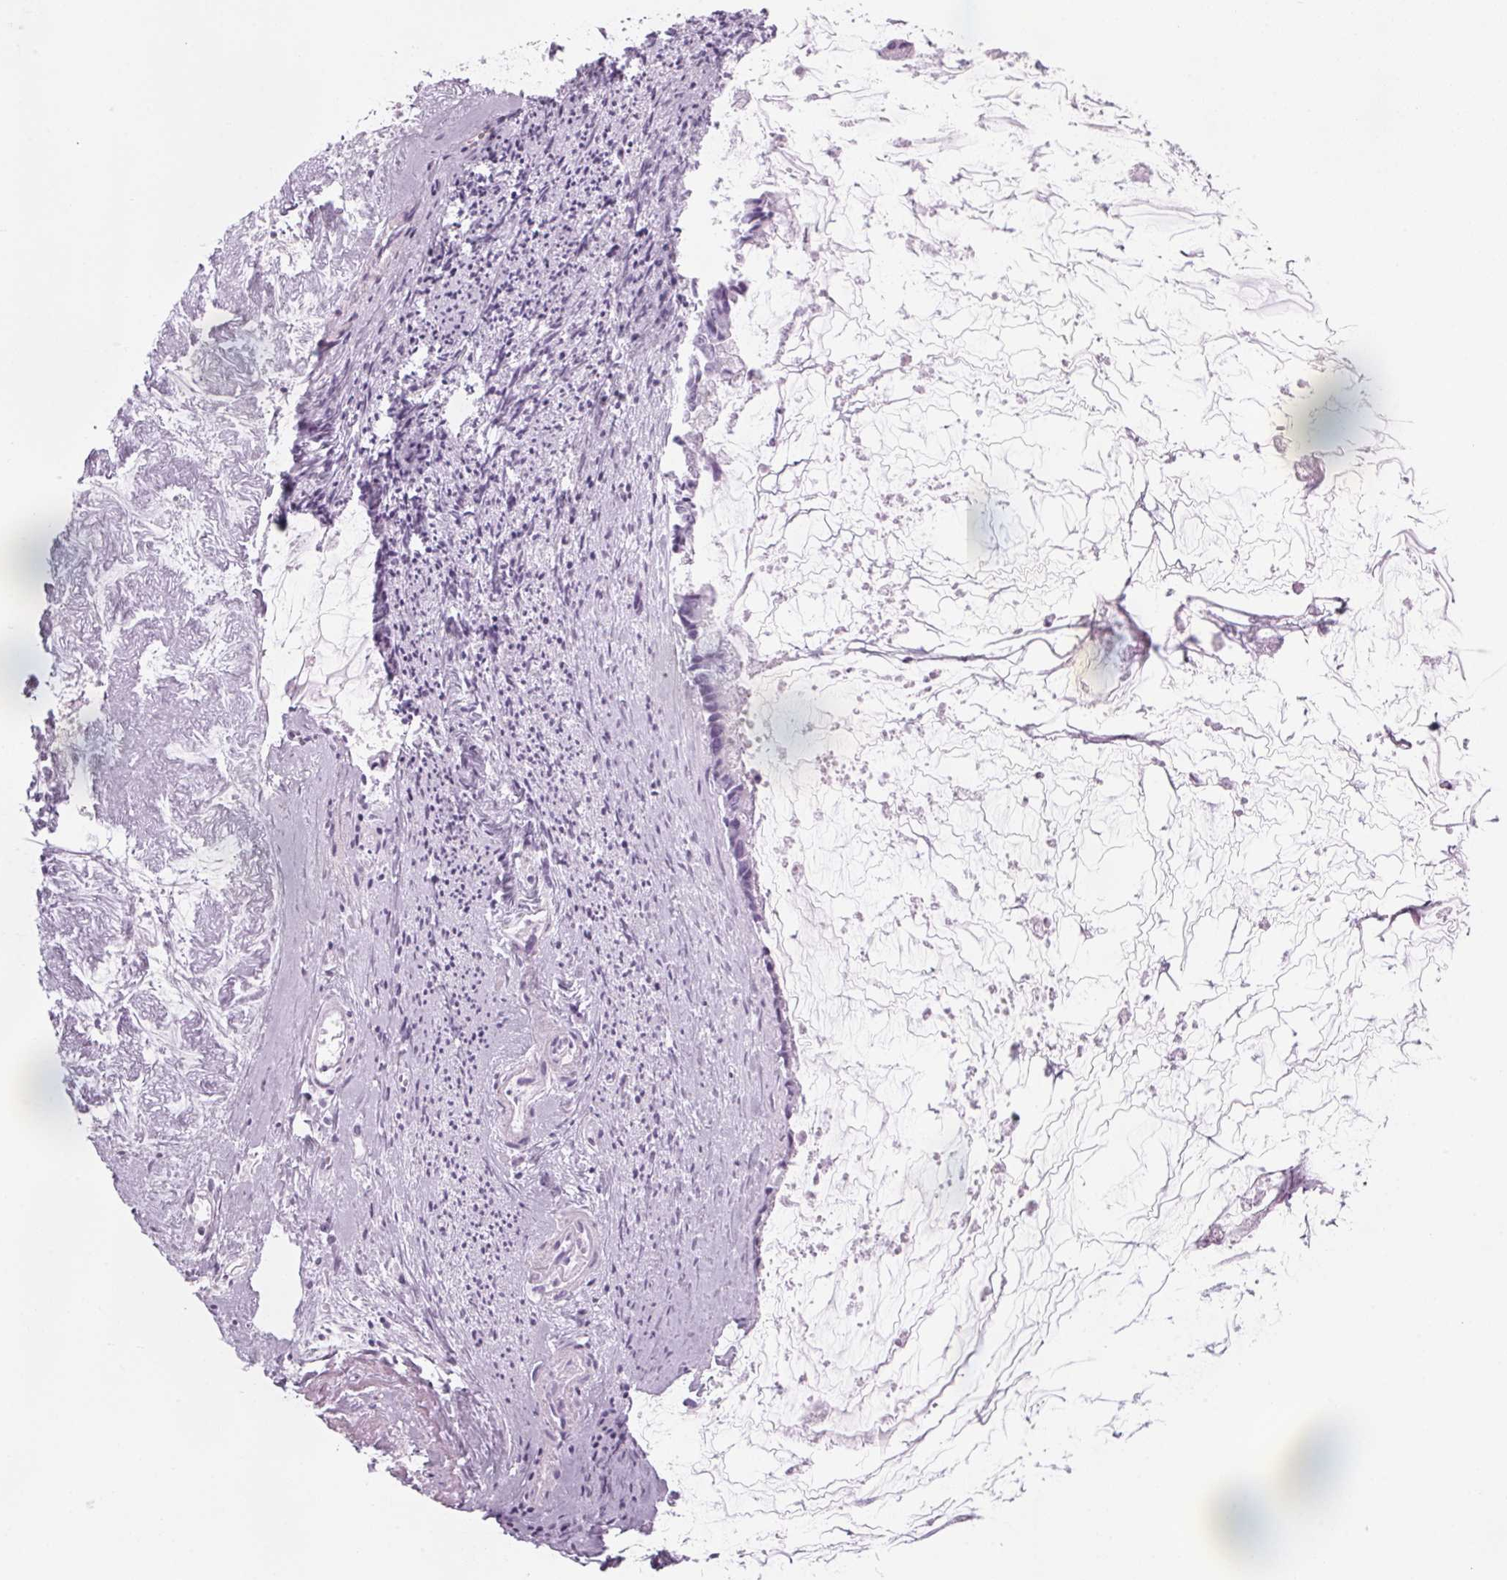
{"staining": {"intensity": "negative", "quantity": "none", "location": "none"}, "tissue": "ovarian cancer", "cell_type": "Tumor cells", "image_type": "cancer", "snomed": [{"axis": "morphology", "description": "Cystadenocarcinoma, mucinous, NOS"}, {"axis": "topography", "description": "Ovary"}], "caption": "This image is of ovarian mucinous cystadenocarcinoma stained with immunohistochemistry (IHC) to label a protein in brown with the nuclei are counter-stained blue. There is no staining in tumor cells. Nuclei are stained in blue.", "gene": "DNTTIP2", "patient": {"sex": "female", "age": 90}}